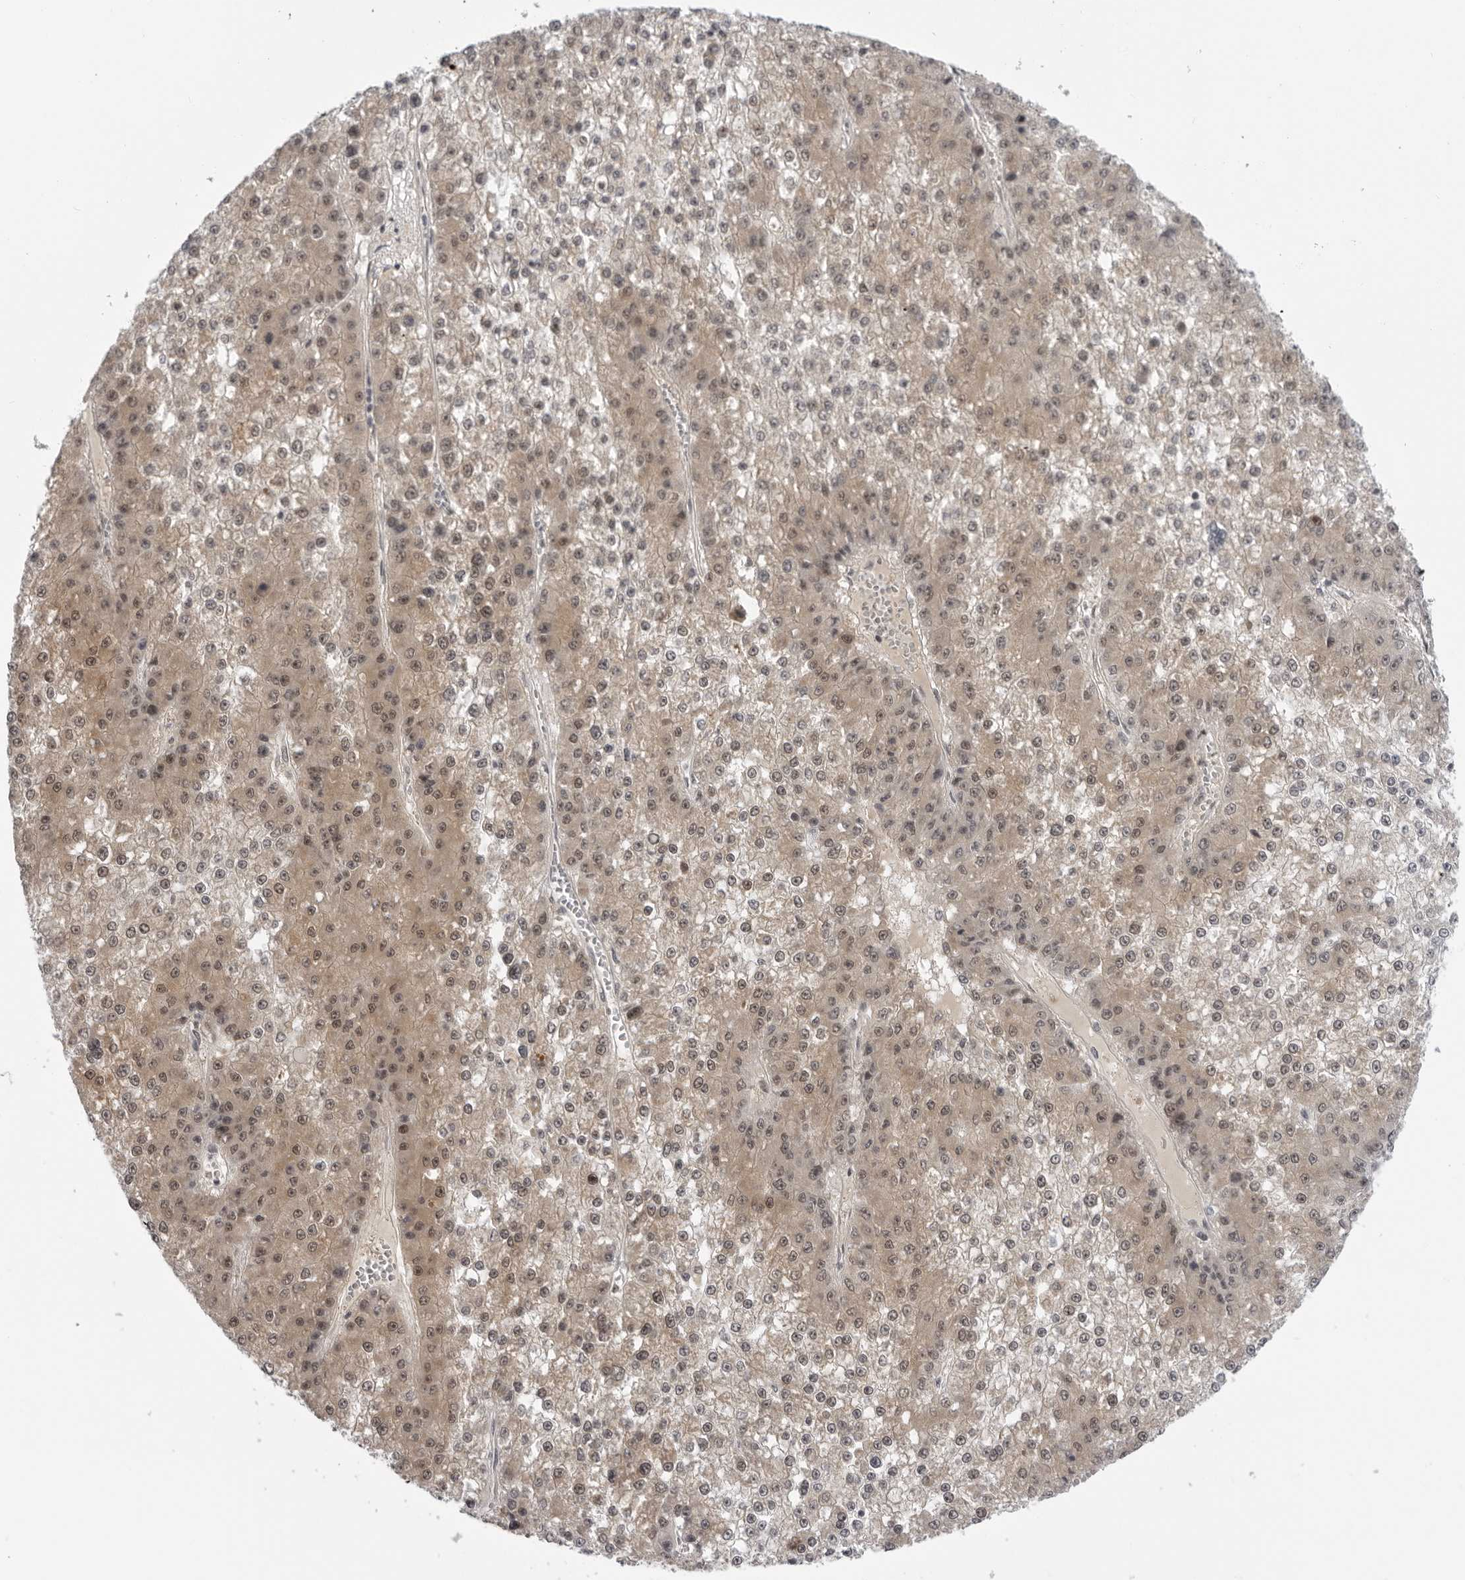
{"staining": {"intensity": "weak", "quantity": ">75%", "location": "cytoplasmic/membranous,nuclear"}, "tissue": "liver cancer", "cell_type": "Tumor cells", "image_type": "cancer", "snomed": [{"axis": "morphology", "description": "Carcinoma, Hepatocellular, NOS"}, {"axis": "topography", "description": "Liver"}], "caption": "This histopathology image shows immunohistochemistry (IHC) staining of liver cancer, with low weak cytoplasmic/membranous and nuclear staining in about >75% of tumor cells.", "gene": "ALPK2", "patient": {"sex": "female", "age": 73}}